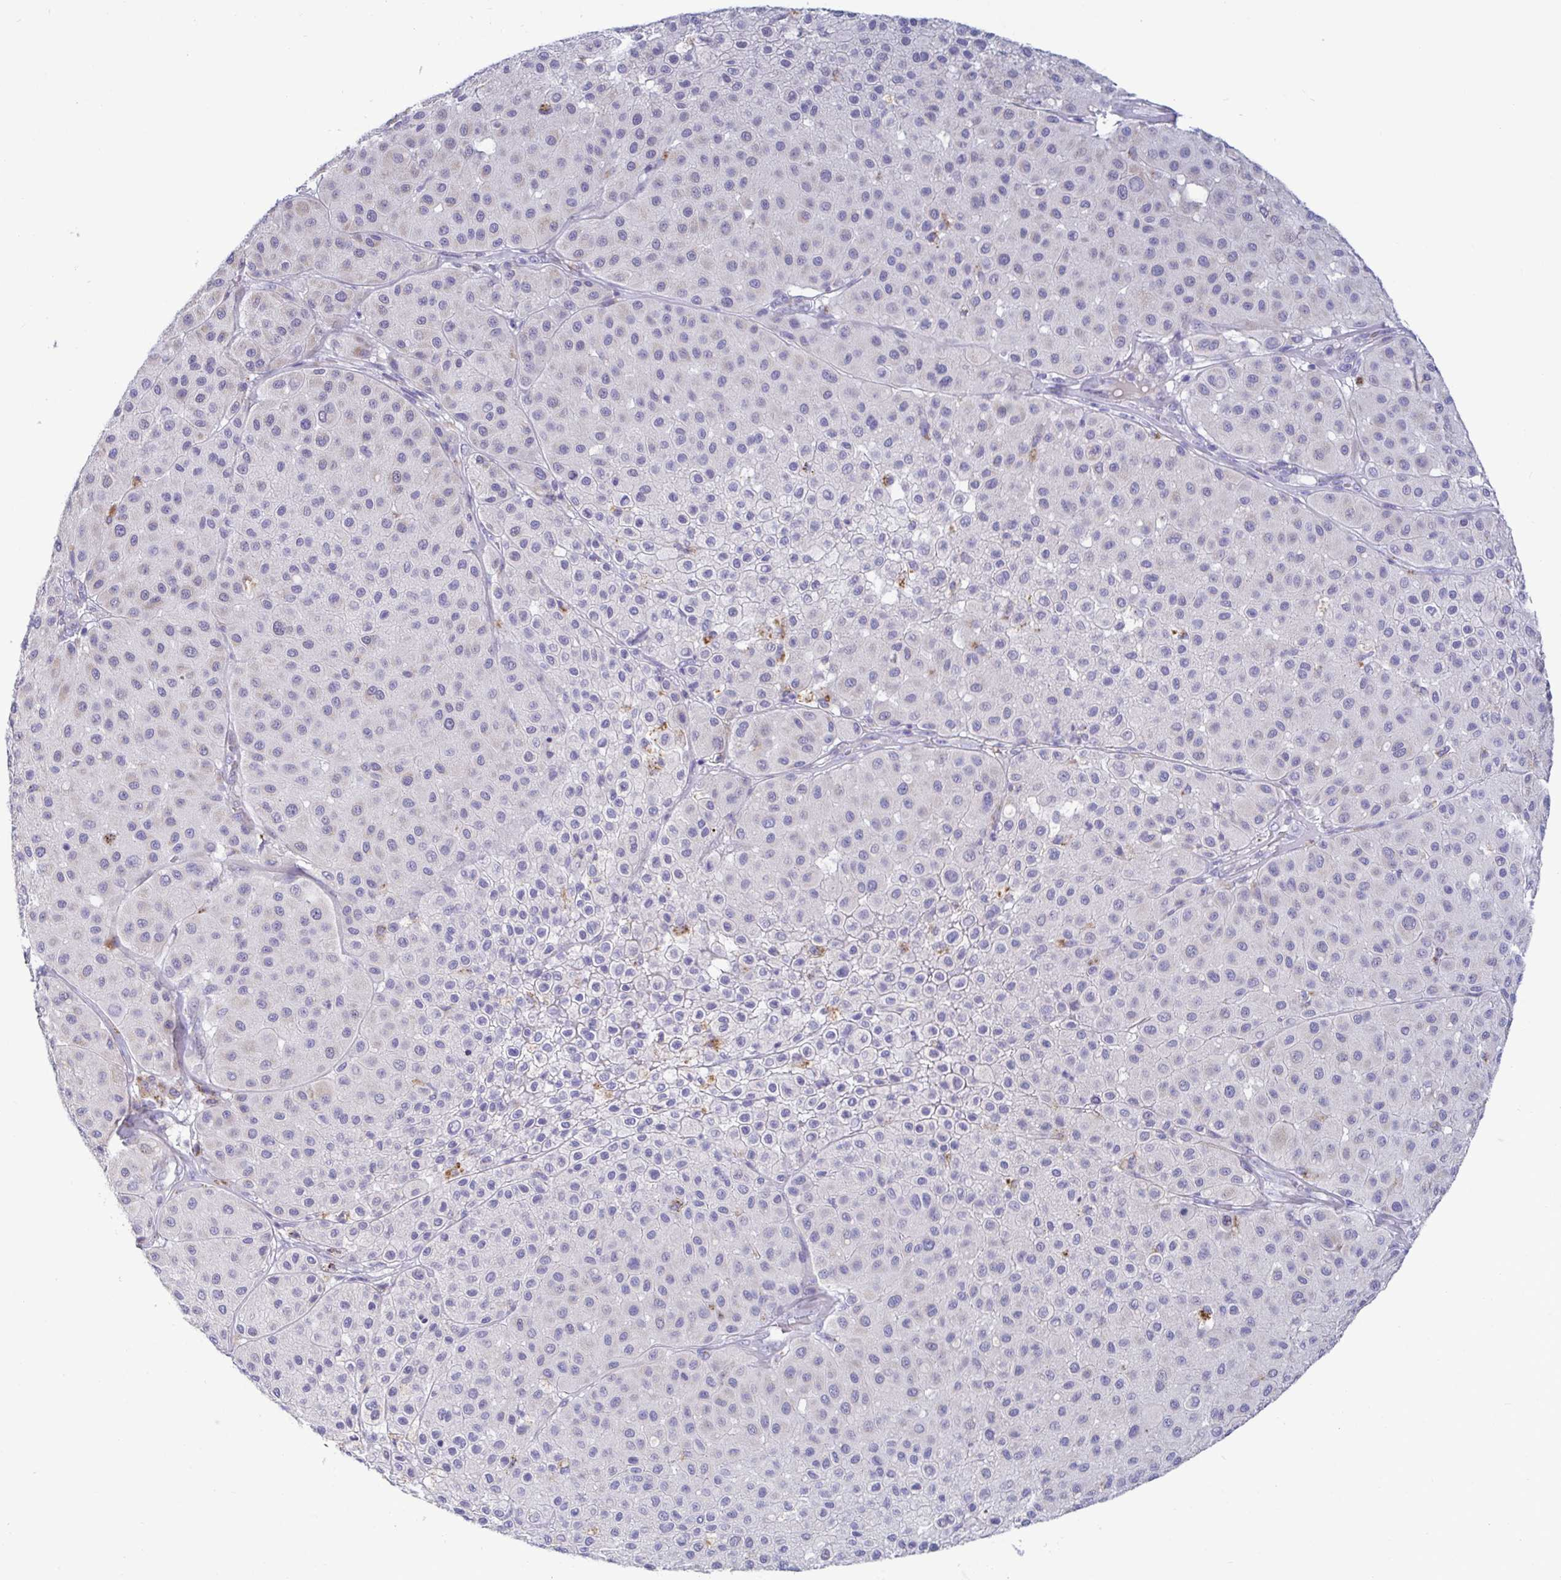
{"staining": {"intensity": "negative", "quantity": "none", "location": "none"}, "tissue": "melanoma", "cell_type": "Tumor cells", "image_type": "cancer", "snomed": [{"axis": "morphology", "description": "Malignant melanoma, Metastatic site"}, {"axis": "topography", "description": "Smooth muscle"}], "caption": "High magnification brightfield microscopy of malignant melanoma (metastatic site) stained with DAB (3,3'-diaminobenzidine) (brown) and counterstained with hematoxylin (blue): tumor cells show no significant staining.", "gene": "TAS2R38", "patient": {"sex": "male", "age": 41}}